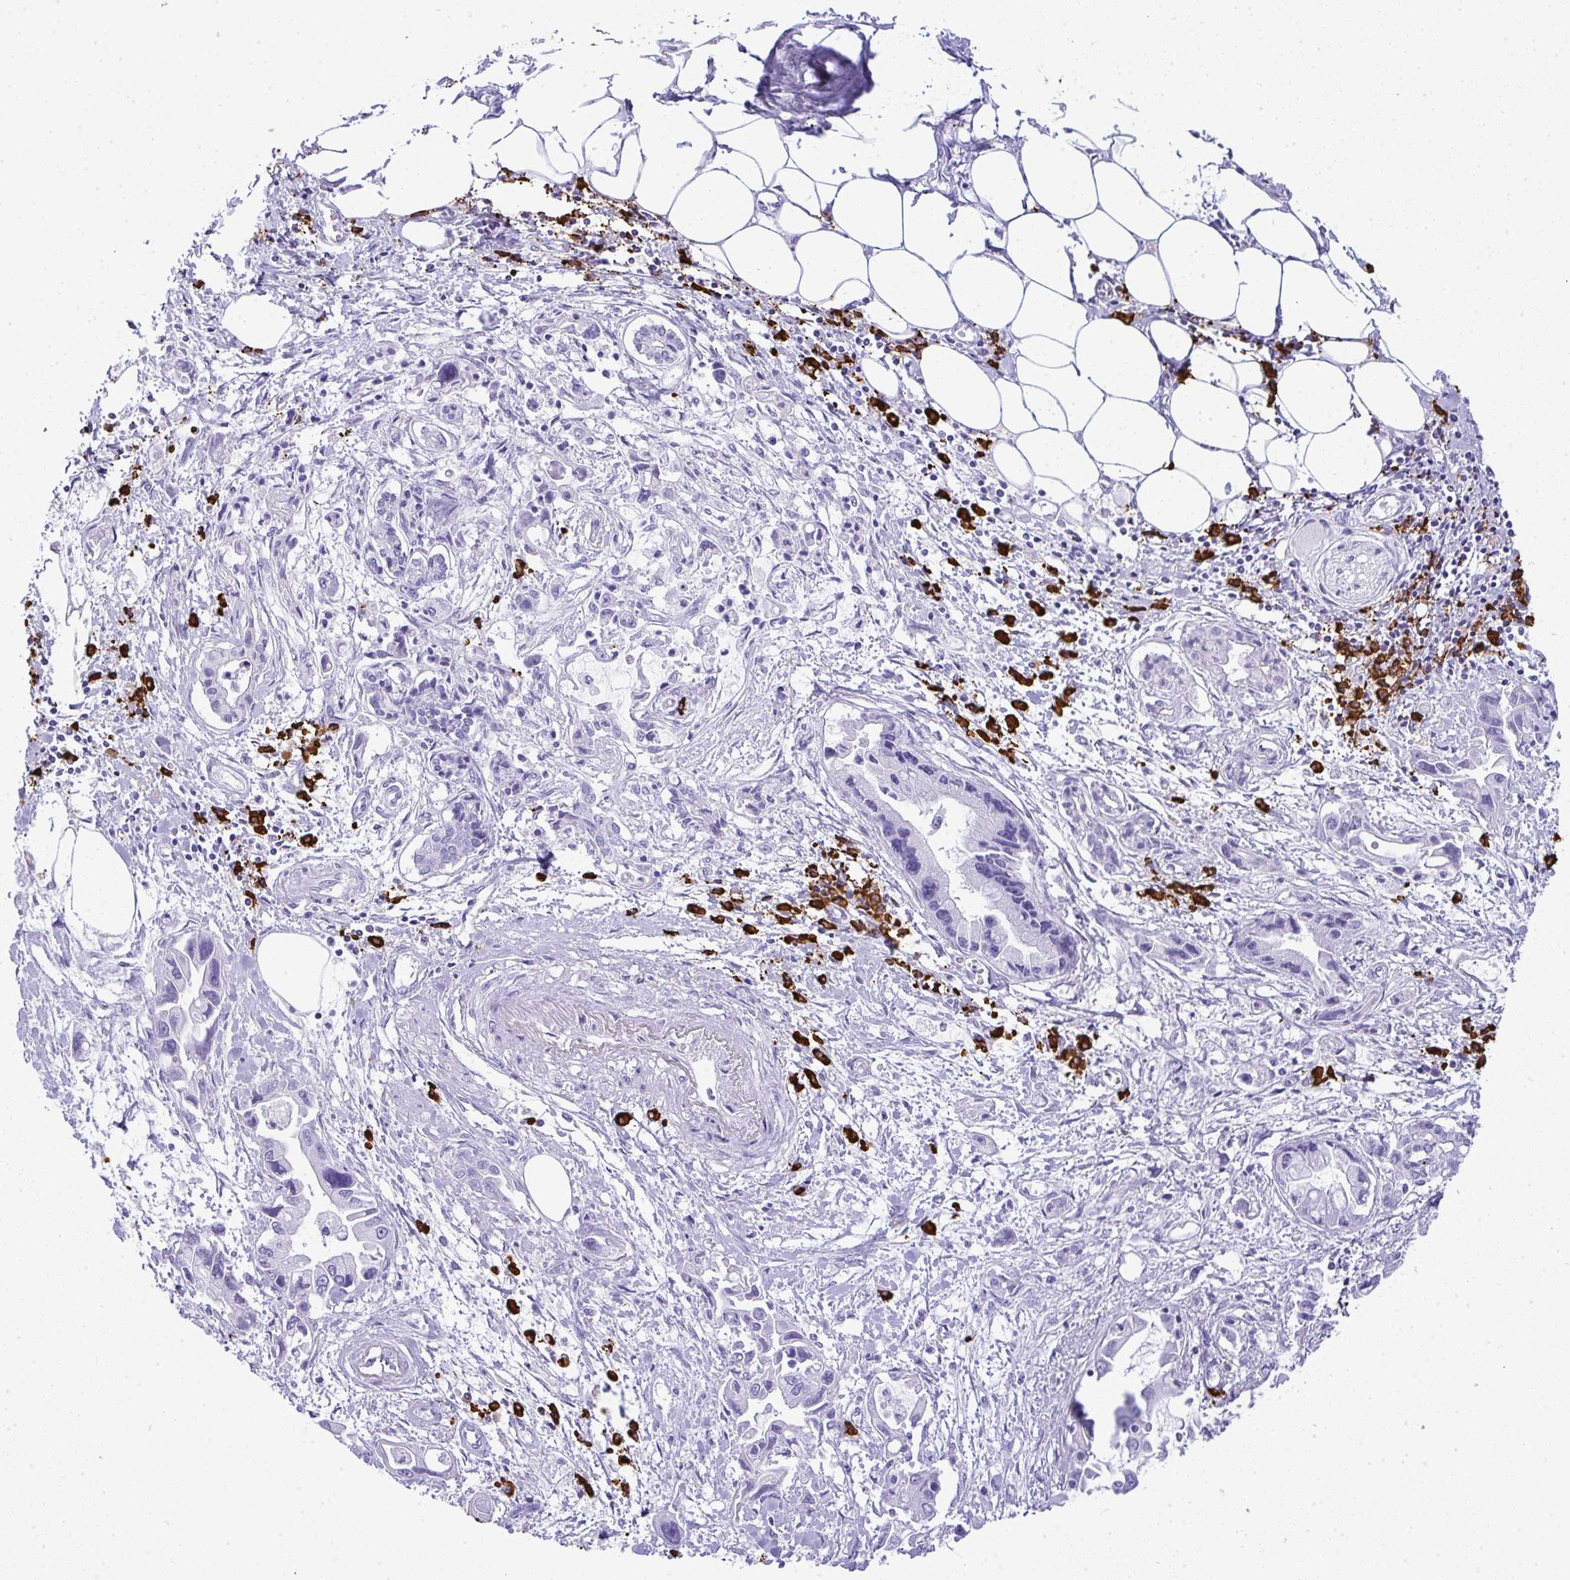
{"staining": {"intensity": "negative", "quantity": "none", "location": "none"}, "tissue": "pancreatic cancer", "cell_type": "Tumor cells", "image_type": "cancer", "snomed": [{"axis": "morphology", "description": "Adenocarcinoma, NOS"}, {"axis": "topography", "description": "Pancreas"}], "caption": "This is an IHC photomicrograph of pancreatic cancer (adenocarcinoma). There is no positivity in tumor cells.", "gene": "CDADC1", "patient": {"sex": "male", "age": 84}}